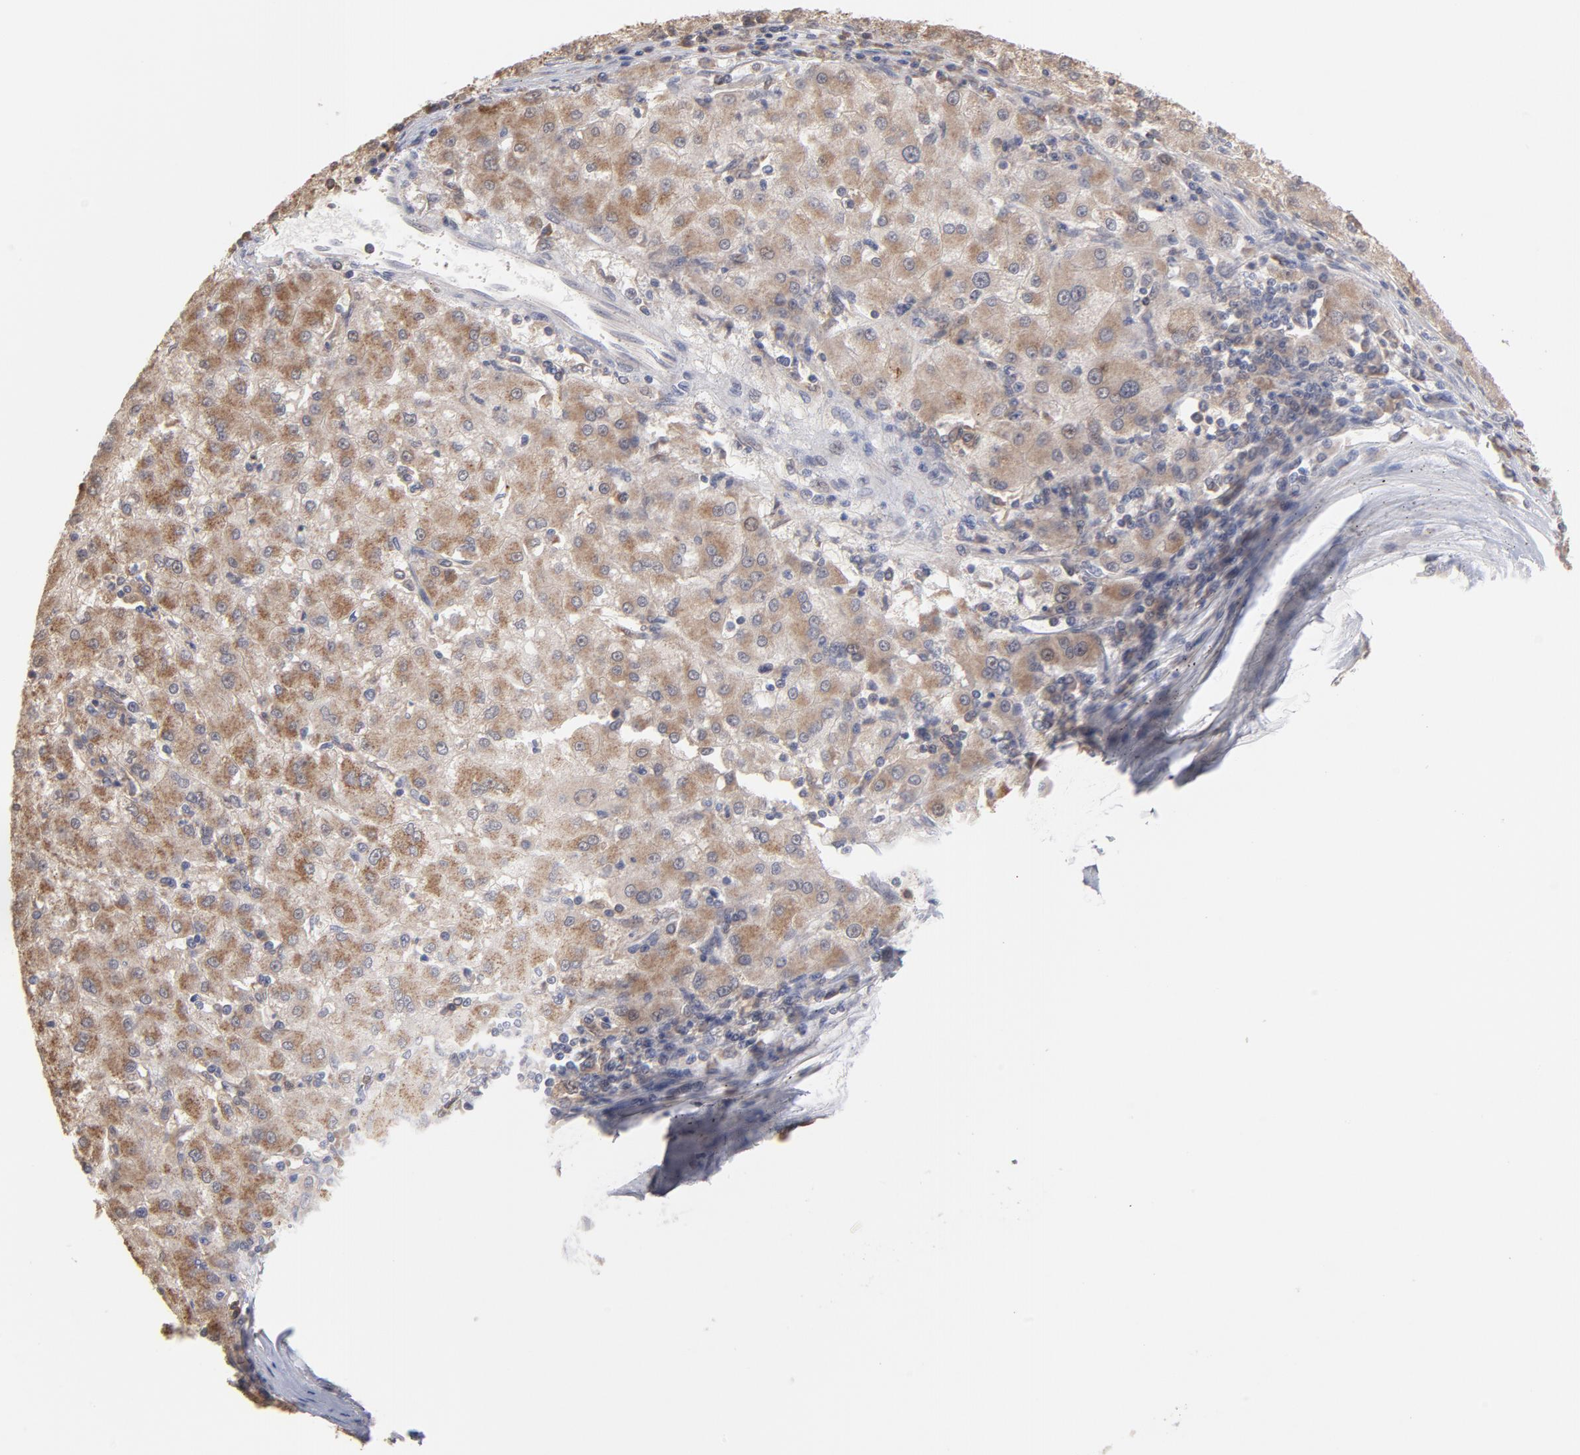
{"staining": {"intensity": "moderate", "quantity": ">75%", "location": "cytoplasmic/membranous"}, "tissue": "liver cancer", "cell_type": "Tumor cells", "image_type": "cancer", "snomed": [{"axis": "morphology", "description": "Carcinoma, Hepatocellular, NOS"}, {"axis": "topography", "description": "Liver"}], "caption": "Immunohistochemistry (IHC) histopathology image of neoplastic tissue: liver cancer stained using immunohistochemistry demonstrates medium levels of moderate protein expression localized specifically in the cytoplasmic/membranous of tumor cells, appearing as a cytoplasmic/membranous brown color.", "gene": "OAS1", "patient": {"sex": "male", "age": 72}}